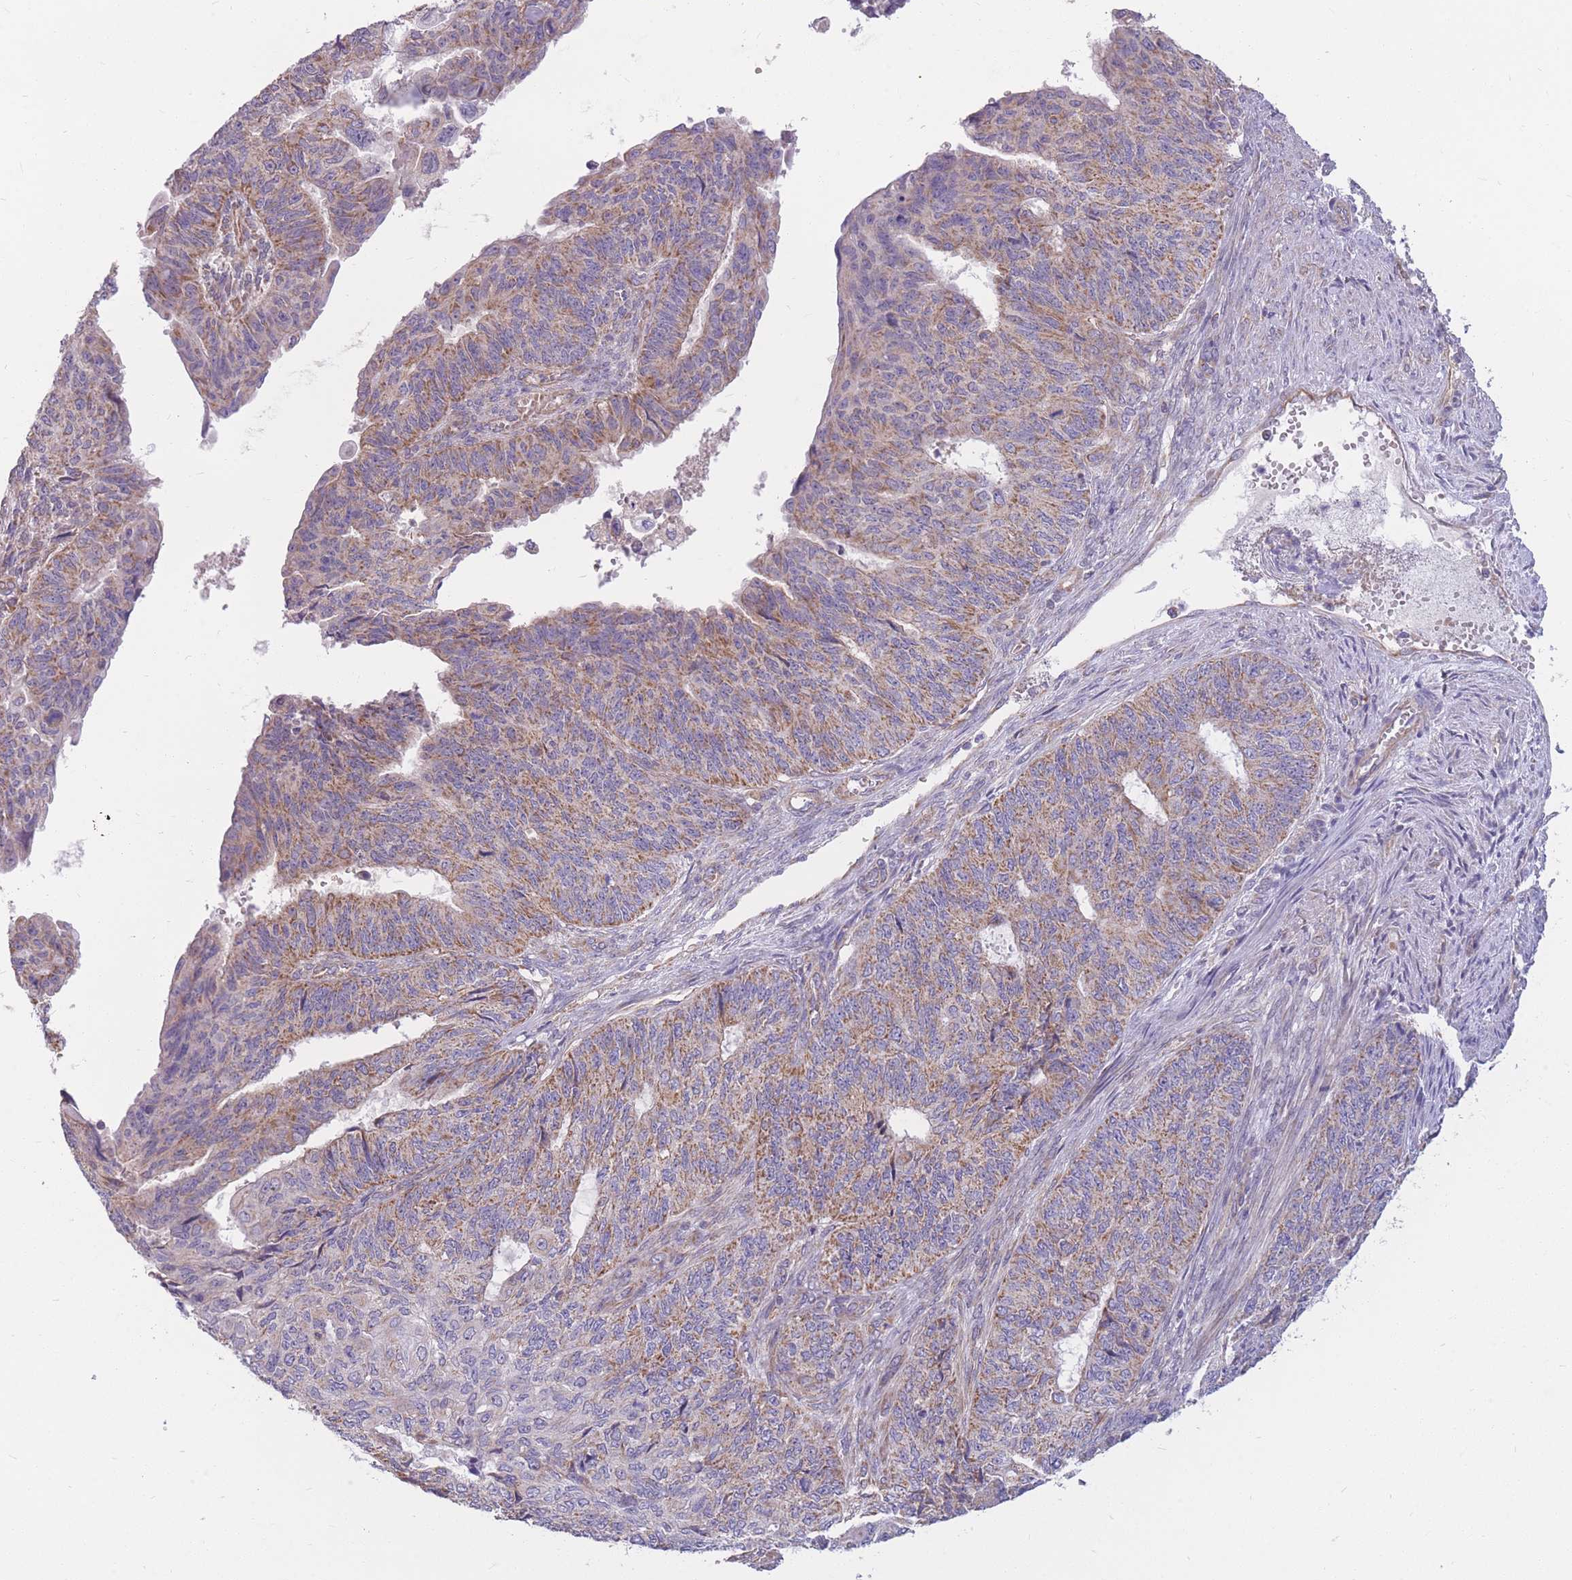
{"staining": {"intensity": "moderate", "quantity": "25%-75%", "location": "cytoplasmic/membranous"}, "tissue": "endometrial cancer", "cell_type": "Tumor cells", "image_type": "cancer", "snomed": [{"axis": "morphology", "description": "Adenocarcinoma, NOS"}, {"axis": "topography", "description": "Endometrium"}], "caption": "DAB (3,3'-diaminobenzidine) immunohistochemical staining of endometrial cancer (adenocarcinoma) reveals moderate cytoplasmic/membranous protein expression in approximately 25%-75% of tumor cells.", "gene": "MRPS9", "patient": {"sex": "female", "age": 32}}